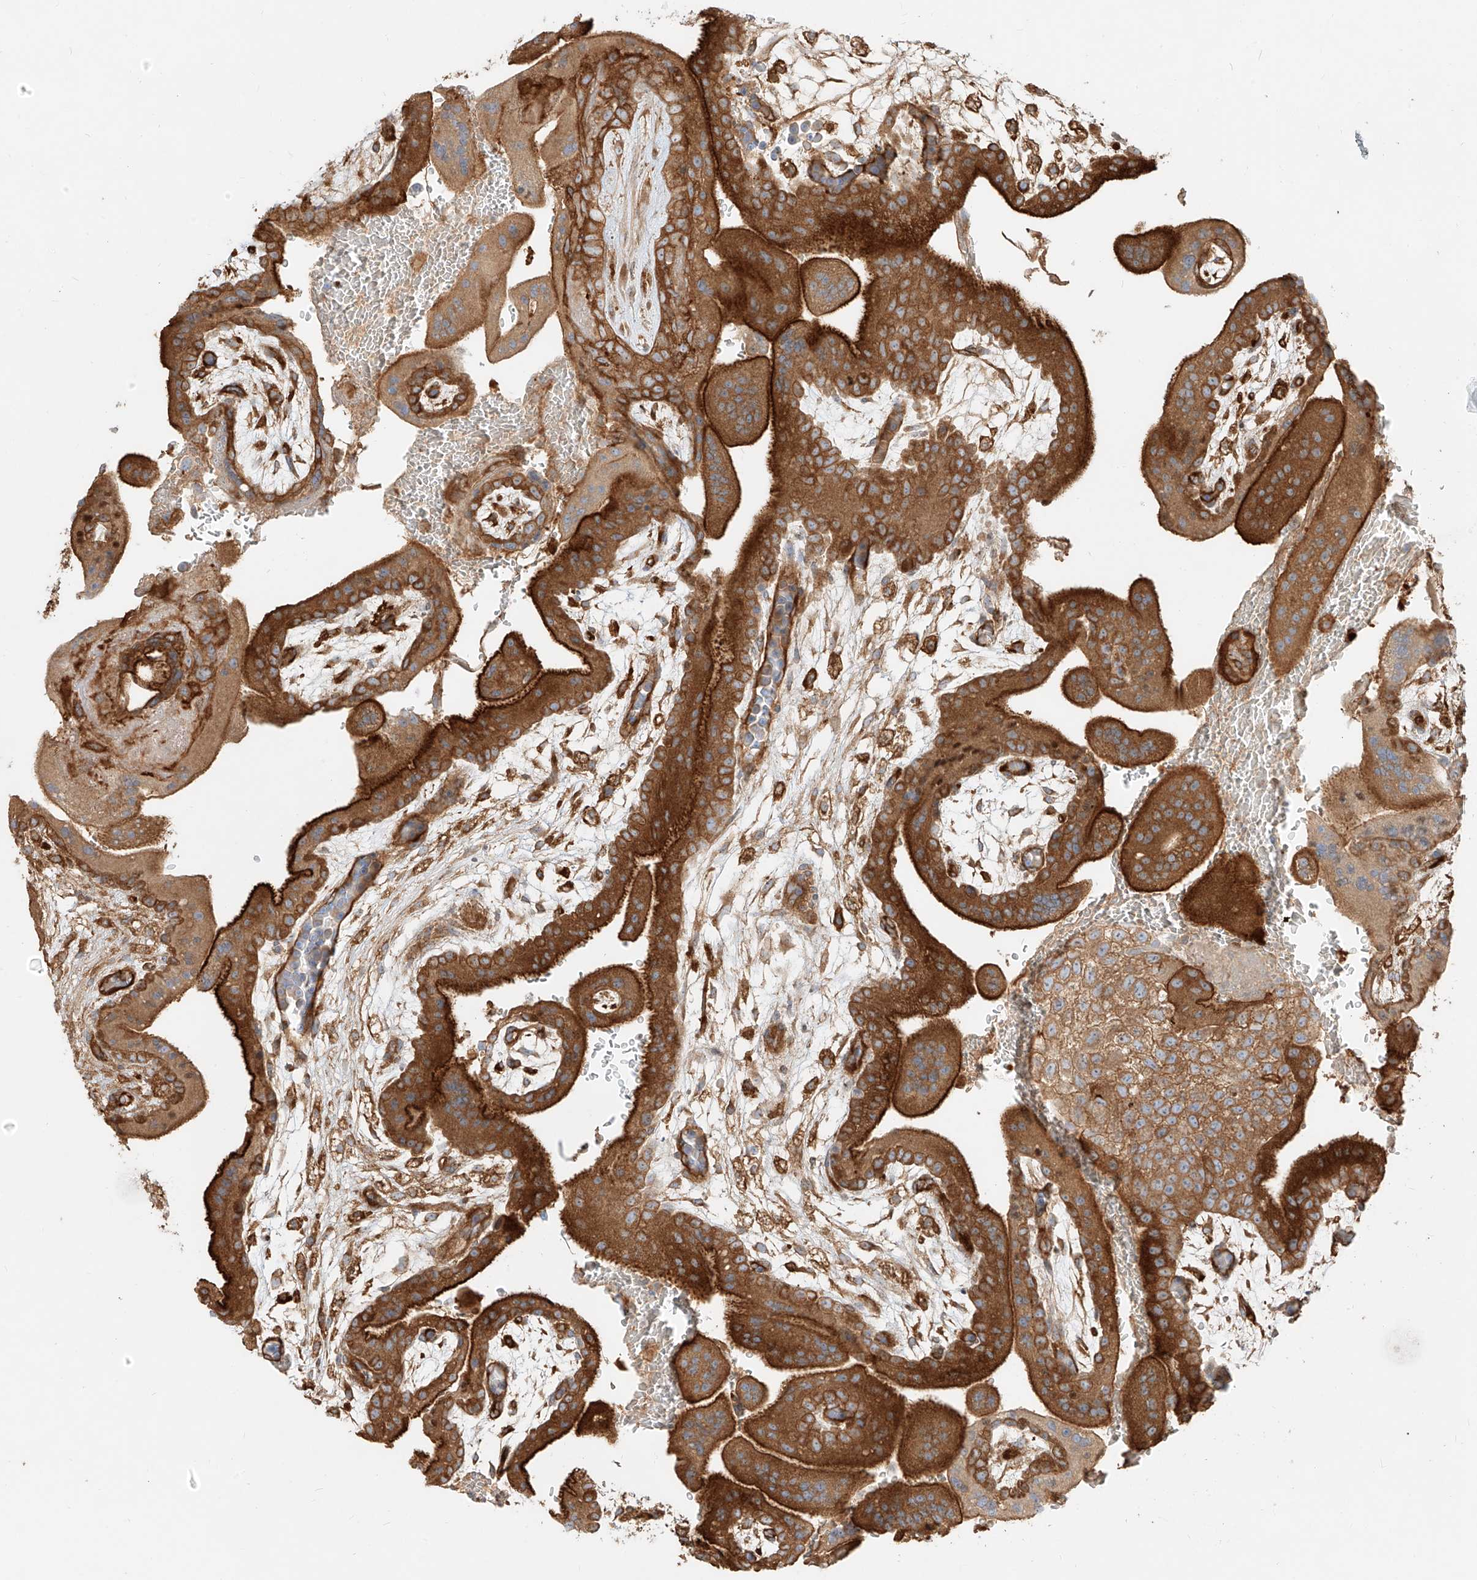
{"staining": {"intensity": "moderate", "quantity": ">75%", "location": "cytoplasmic/membranous"}, "tissue": "placenta", "cell_type": "Decidual cells", "image_type": "normal", "snomed": [{"axis": "morphology", "description": "Normal tissue, NOS"}, {"axis": "topography", "description": "Placenta"}], "caption": "DAB immunohistochemical staining of normal human placenta shows moderate cytoplasmic/membranous protein expression in about >75% of decidual cells.", "gene": "SNX9", "patient": {"sex": "female", "age": 35}}